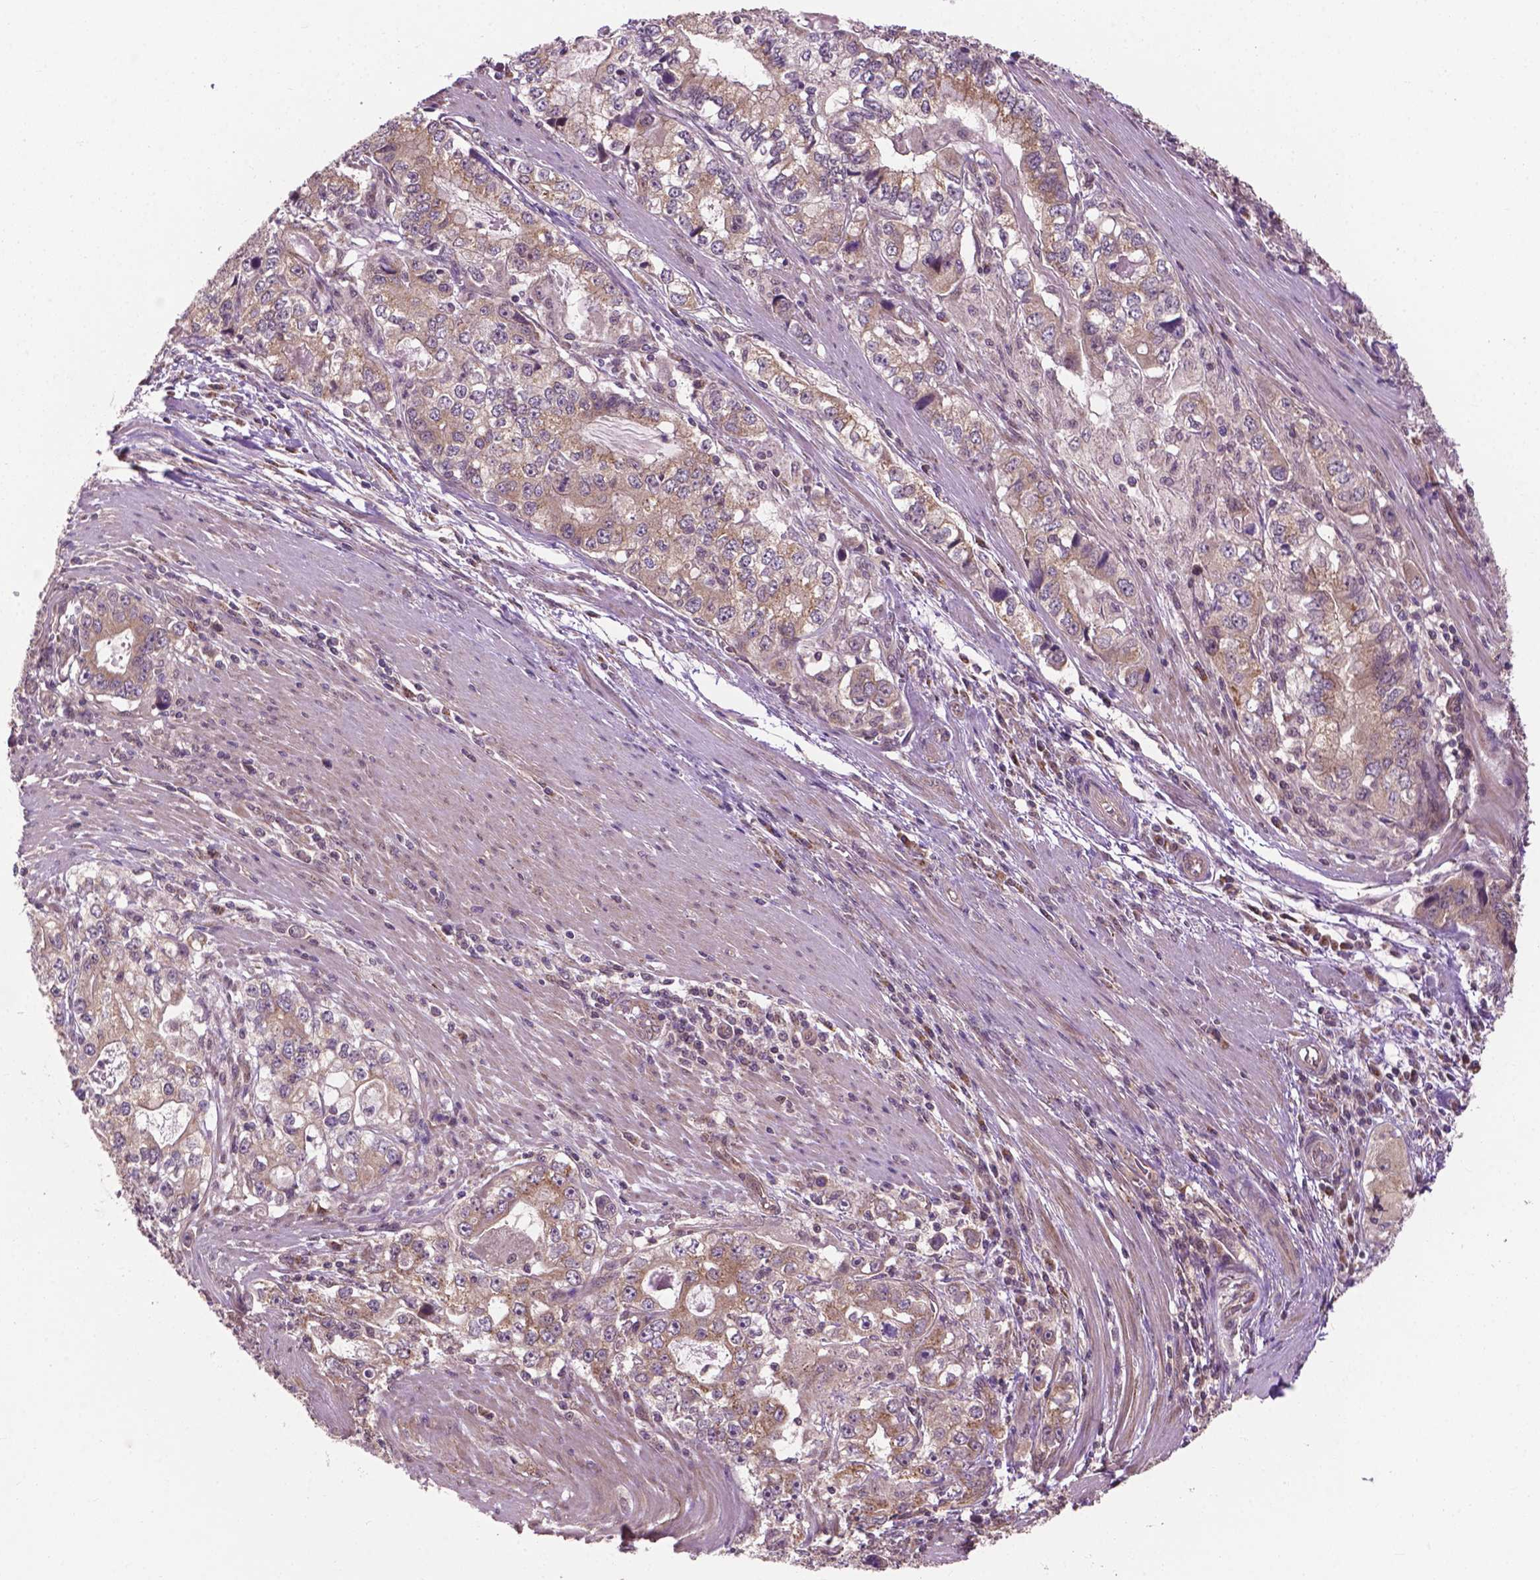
{"staining": {"intensity": "weak", "quantity": "25%-75%", "location": "cytoplasmic/membranous"}, "tissue": "stomach cancer", "cell_type": "Tumor cells", "image_type": "cancer", "snomed": [{"axis": "morphology", "description": "Adenocarcinoma, NOS"}, {"axis": "topography", "description": "Stomach, lower"}], "caption": "Human stomach cancer (adenocarcinoma) stained for a protein (brown) displays weak cytoplasmic/membranous positive positivity in about 25%-75% of tumor cells.", "gene": "PPP1CB", "patient": {"sex": "female", "age": 72}}